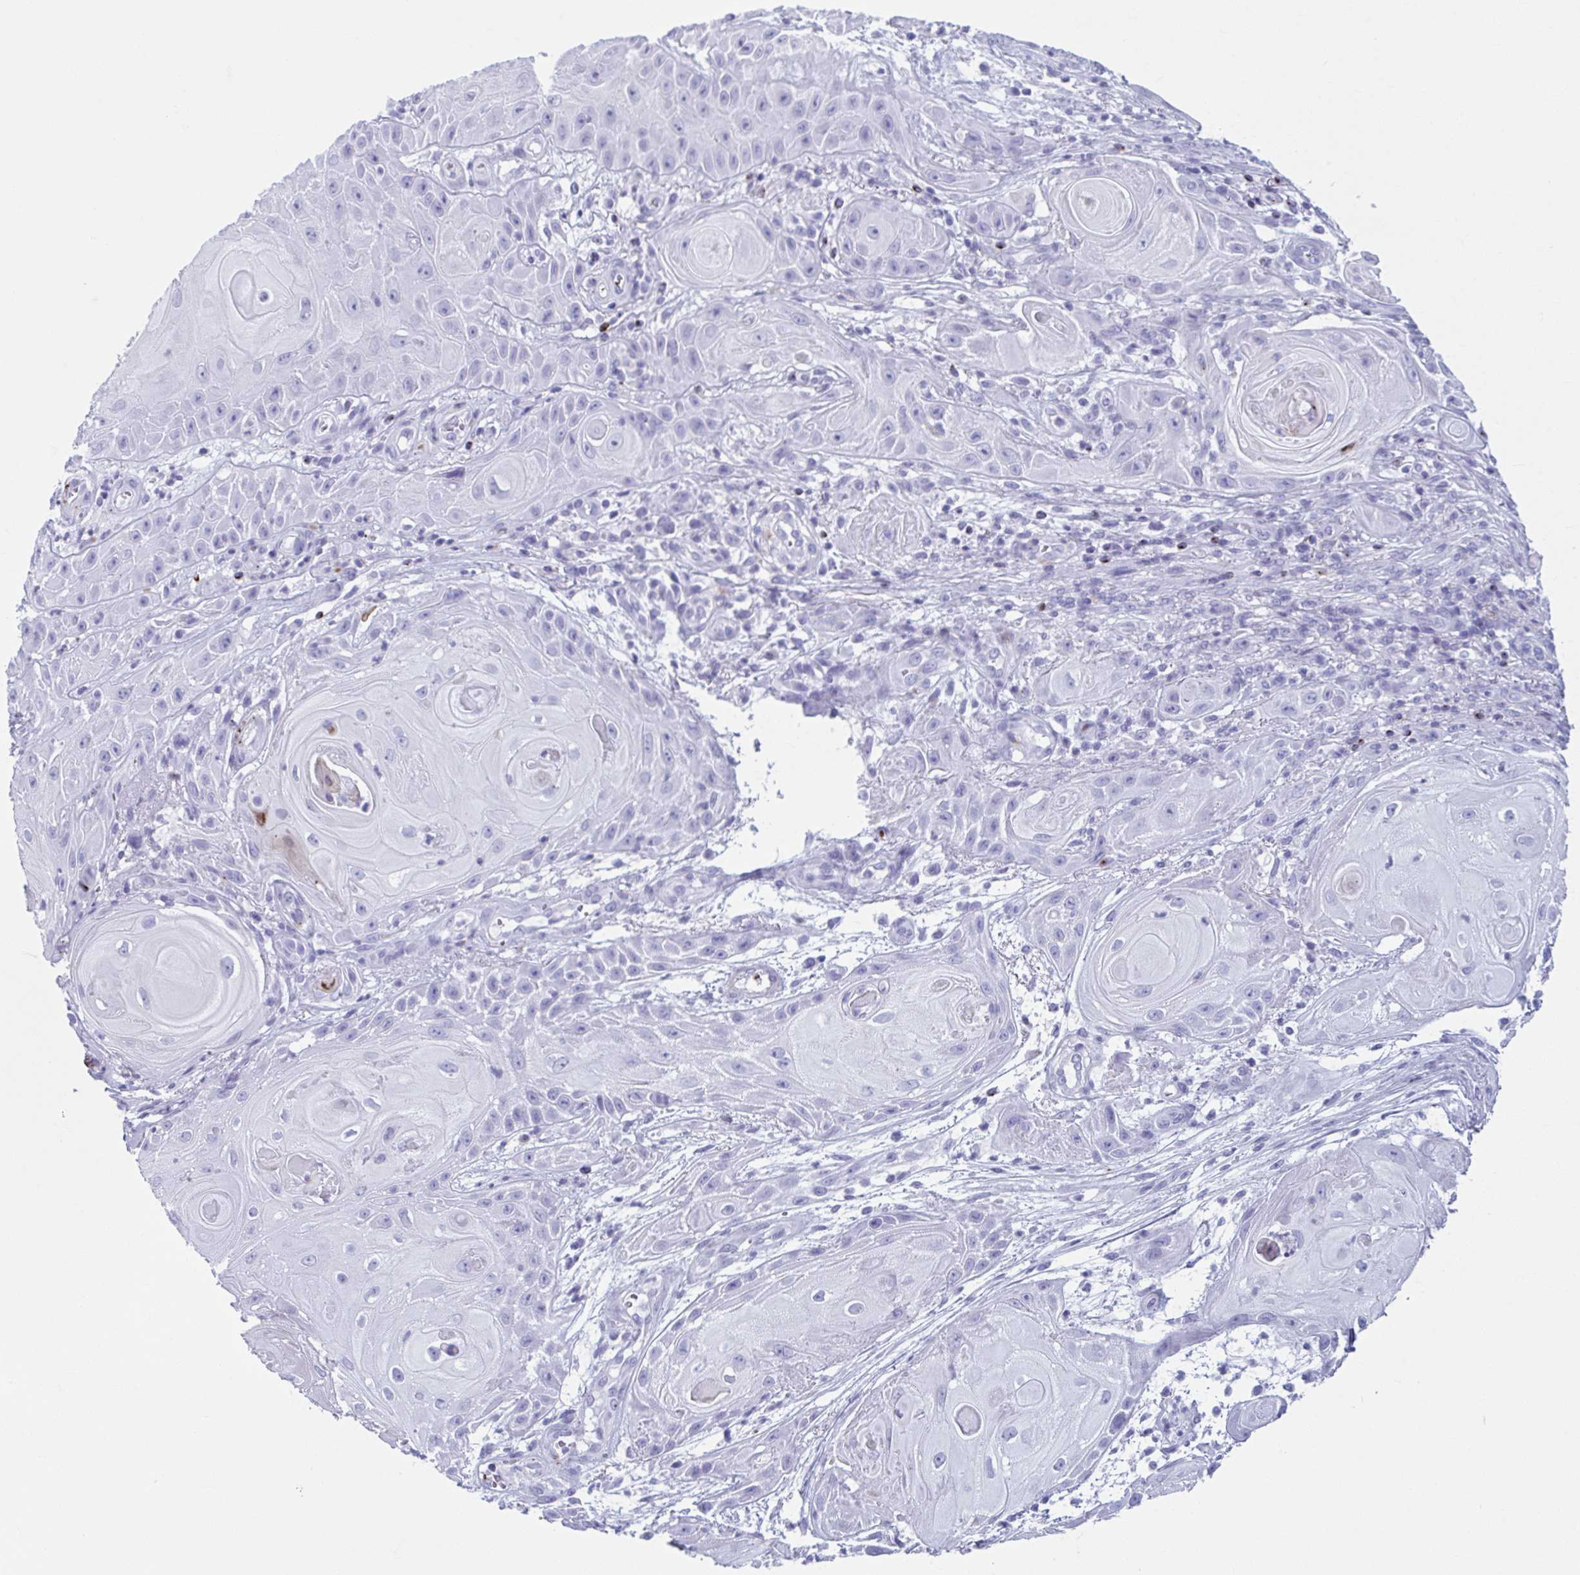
{"staining": {"intensity": "negative", "quantity": "none", "location": "none"}, "tissue": "skin cancer", "cell_type": "Tumor cells", "image_type": "cancer", "snomed": [{"axis": "morphology", "description": "Squamous cell carcinoma, NOS"}, {"axis": "topography", "description": "Skin"}], "caption": "Micrograph shows no protein expression in tumor cells of skin cancer (squamous cell carcinoma) tissue.", "gene": "TCEAL3", "patient": {"sex": "male", "age": 62}}